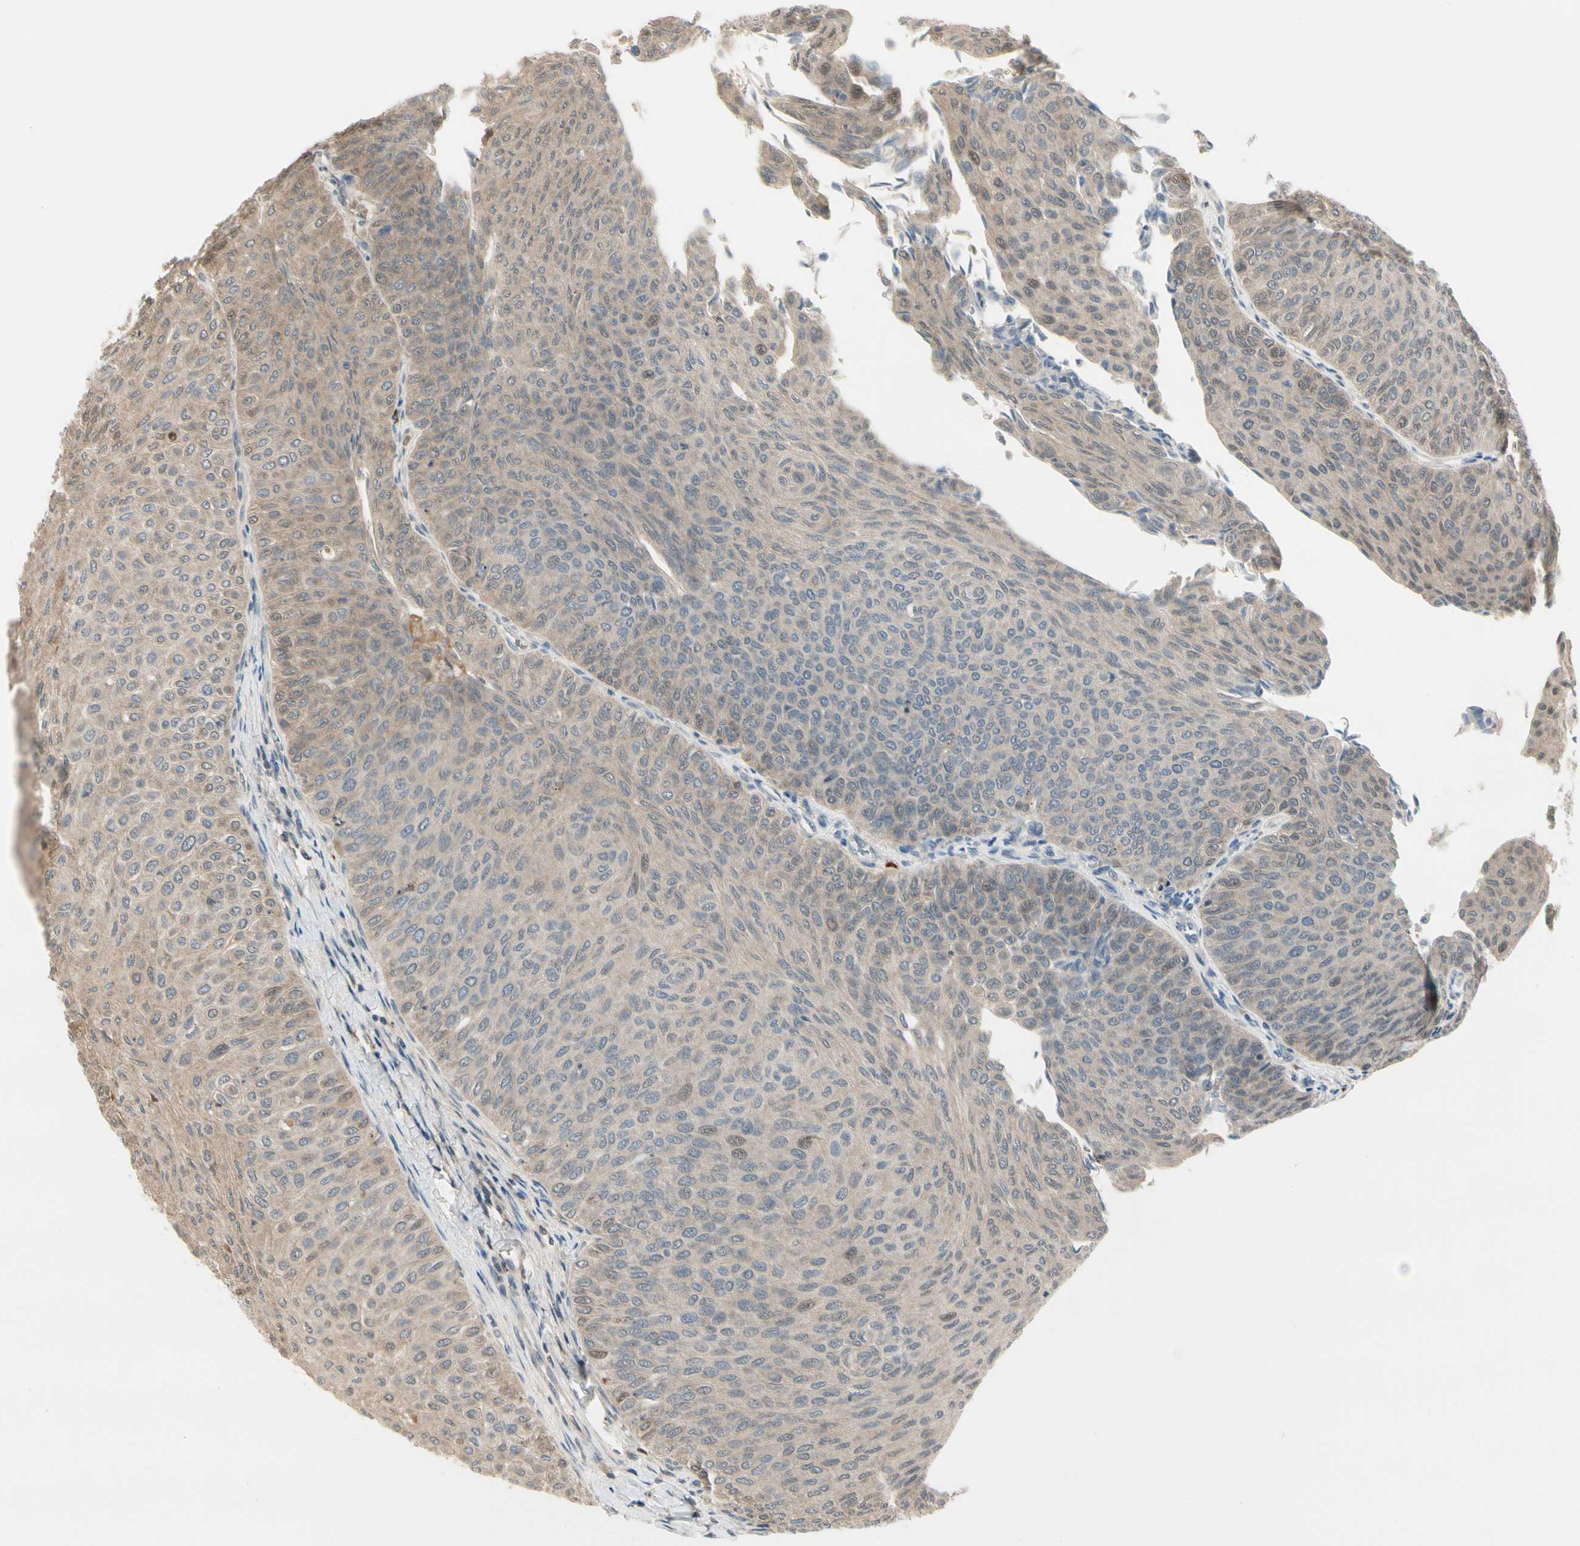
{"staining": {"intensity": "weak", "quantity": ">75%", "location": "cytoplasmic/membranous"}, "tissue": "urothelial cancer", "cell_type": "Tumor cells", "image_type": "cancer", "snomed": [{"axis": "morphology", "description": "Urothelial carcinoma, Low grade"}, {"axis": "topography", "description": "Urinary bladder"}], "caption": "Protein staining of urothelial carcinoma (low-grade) tissue displays weak cytoplasmic/membranous staining in about >75% of tumor cells.", "gene": "EVC", "patient": {"sex": "male", "age": 78}}